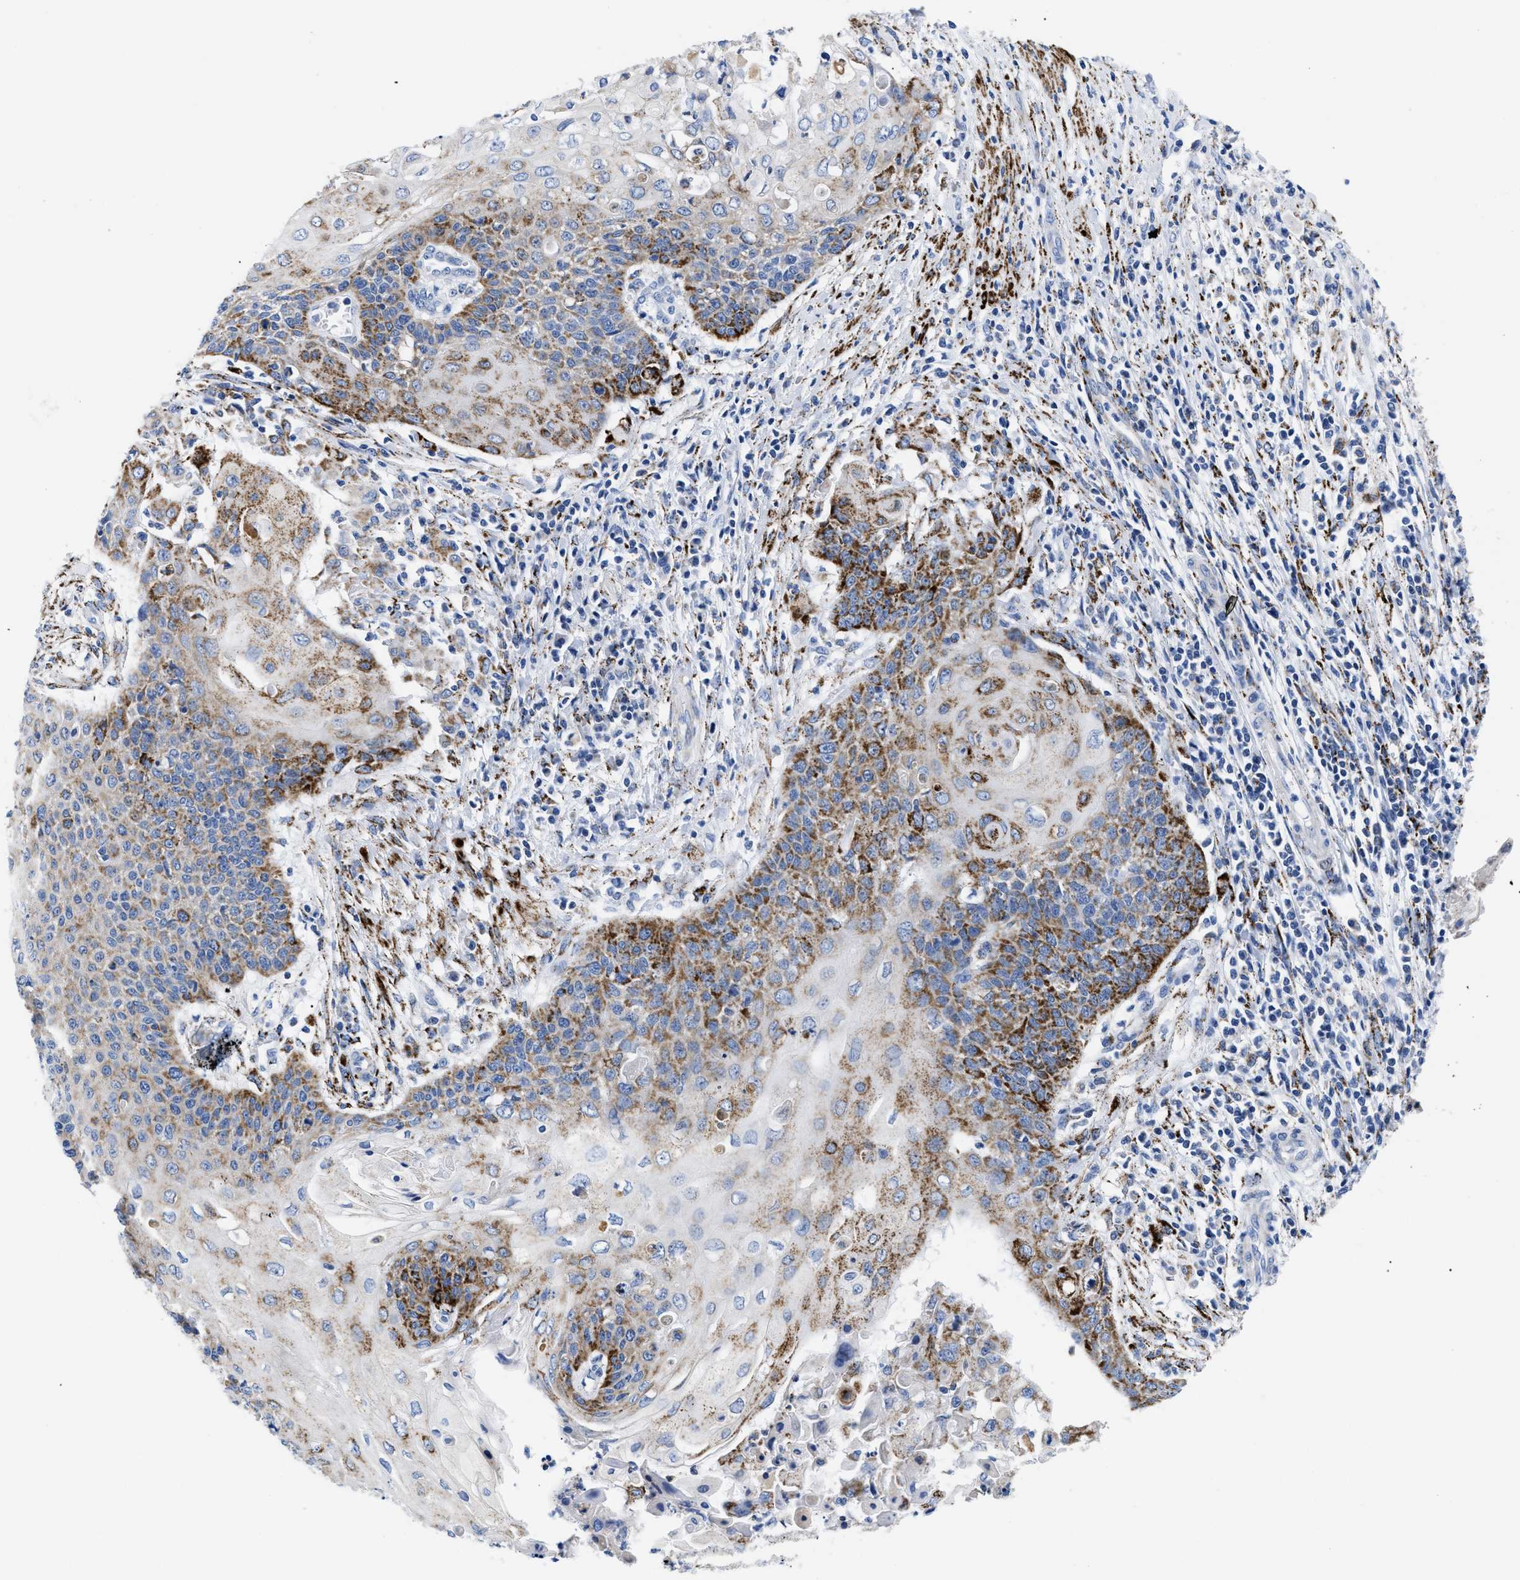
{"staining": {"intensity": "moderate", "quantity": "25%-75%", "location": "cytoplasmic/membranous"}, "tissue": "cervical cancer", "cell_type": "Tumor cells", "image_type": "cancer", "snomed": [{"axis": "morphology", "description": "Squamous cell carcinoma, NOS"}, {"axis": "topography", "description": "Cervix"}], "caption": "Cervical cancer stained for a protein (brown) demonstrates moderate cytoplasmic/membranous positive staining in approximately 25%-75% of tumor cells.", "gene": "GPR149", "patient": {"sex": "female", "age": 39}}